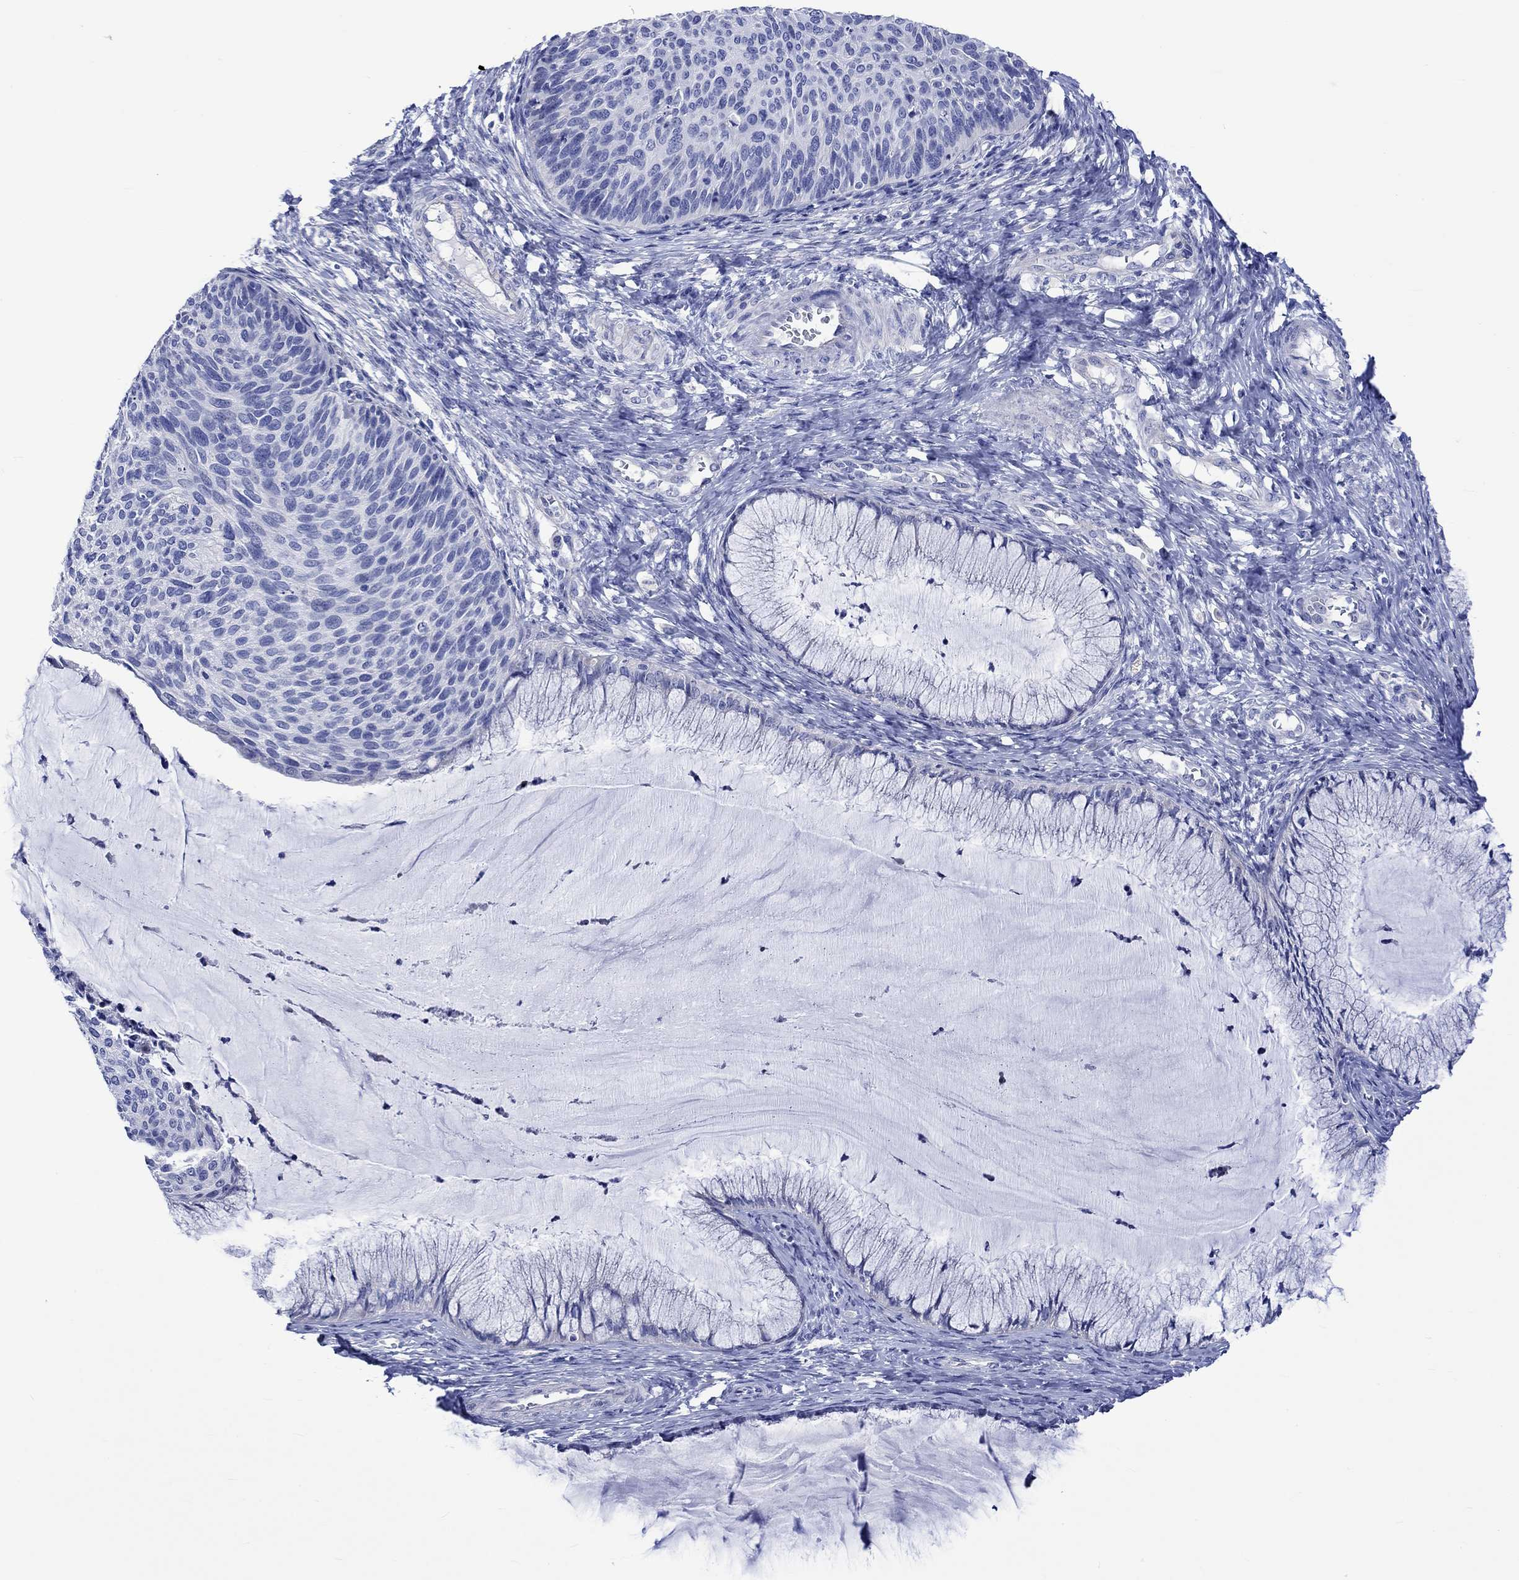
{"staining": {"intensity": "negative", "quantity": "none", "location": "none"}, "tissue": "cervical cancer", "cell_type": "Tumor cells", "image_type": "cancer", "snomed": [{"axis": "morphology", "description": "Squamous cell carcinoma, NOS"}, {"axis": "topography", "description": "Cervix"}], "caption": "Immunohistochemistry micrograph of neoplastic tissue: human cervical squamous cell carcinoma stained with DAB shows no significant protein staining in tumor cells.", "gene": "HARBI1", "patient": {"sex": "female", "age": 36}}